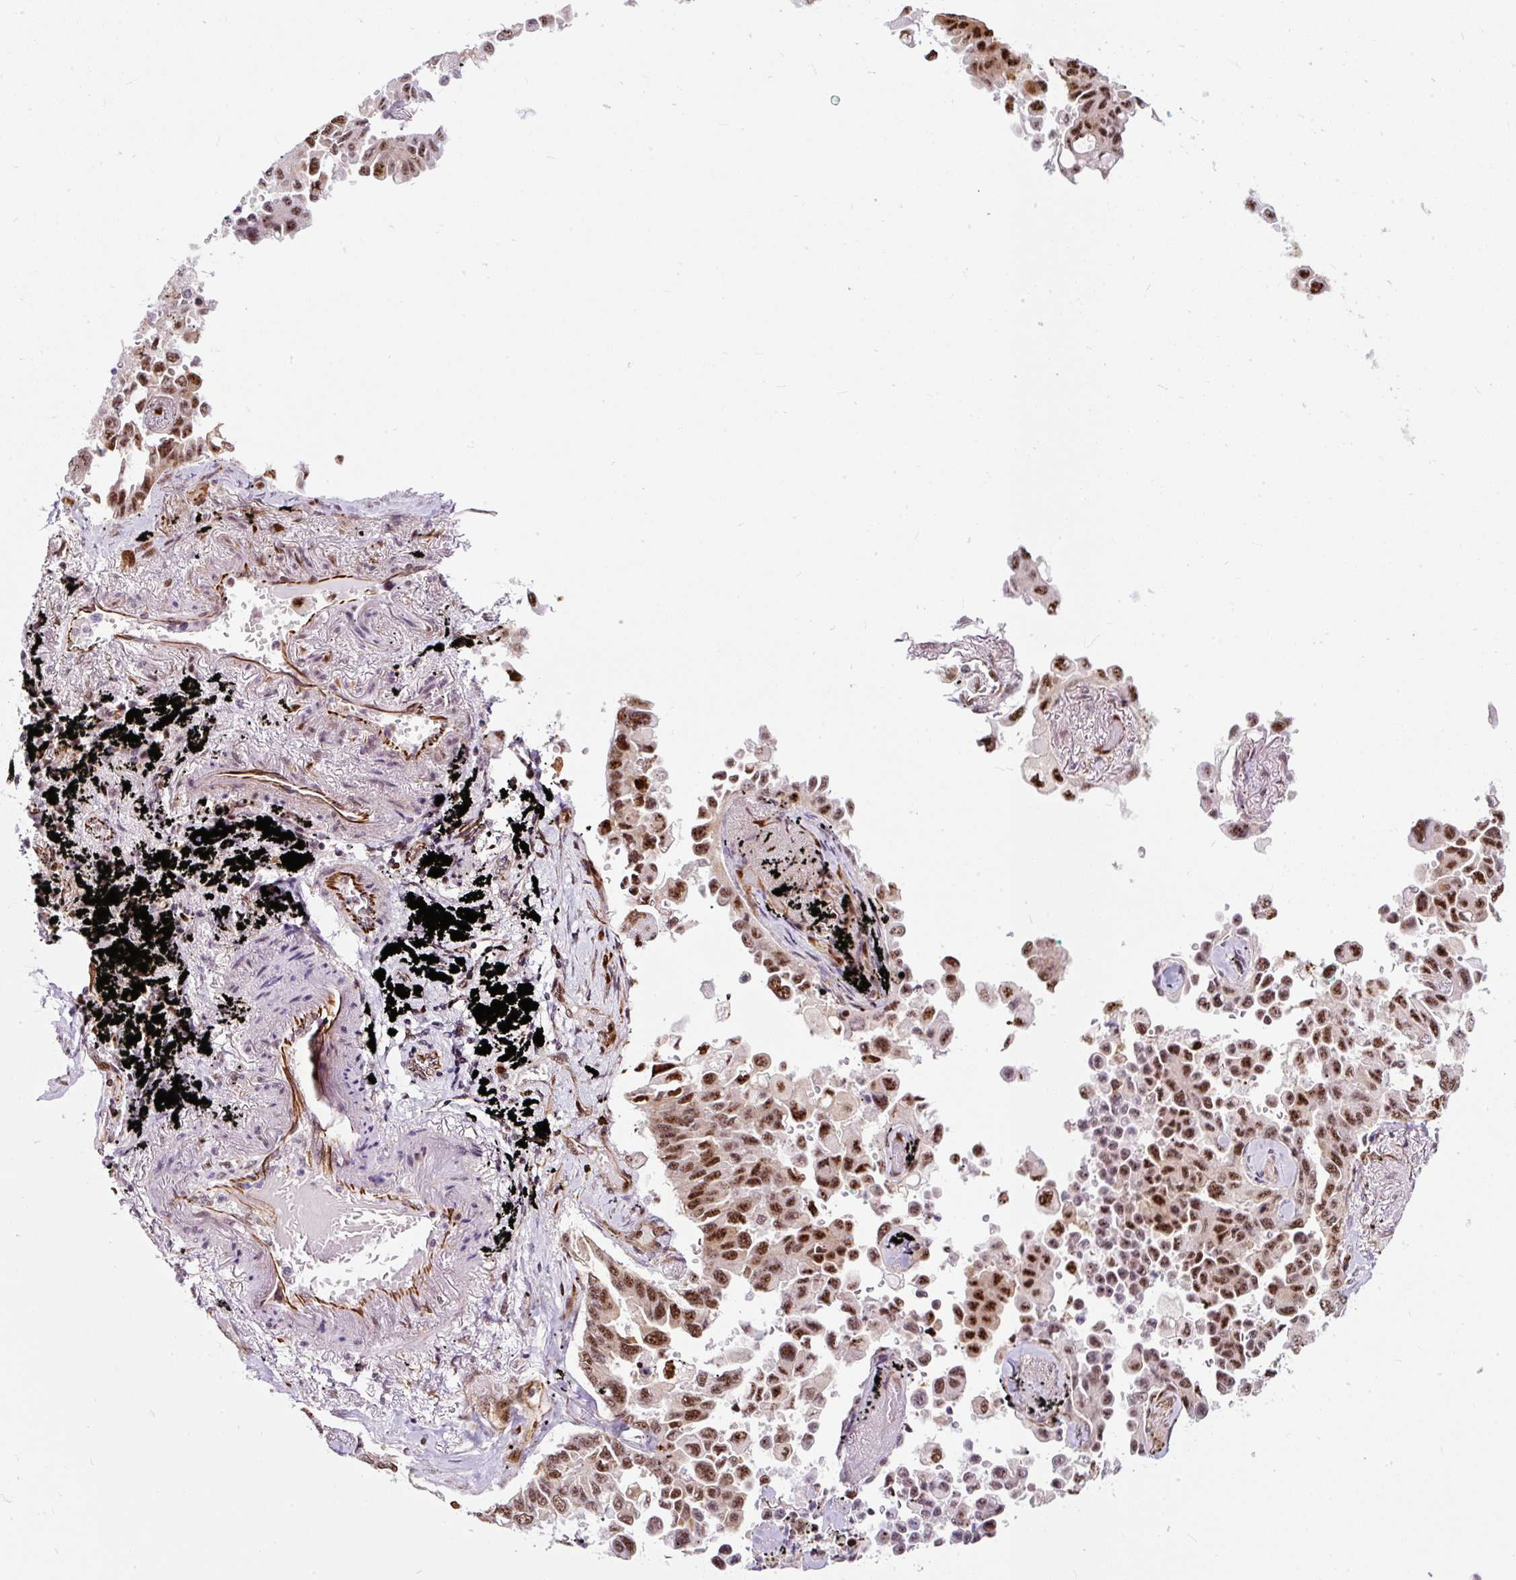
{"staining": {"intensity": "strong", "quantity": ">75%", "location": "nuclear"}, "tissue": "lung cancer", "cell_type": "Tumor cells", "image_type": "cancer", "snomed": [{"axis": "morphology", "description": "Adenocarcinoma, NOS"}, {"axis": "topography", "description": "Lung"}], "caption": "This is a histology image of immunohistochemistry (IHC) staining of lung adenocarcinoma, which shows strong positivity in the nuclear of tumor cells.", "gene": "LUC7L2", "patient": {"sex": "female", "age": 67}}